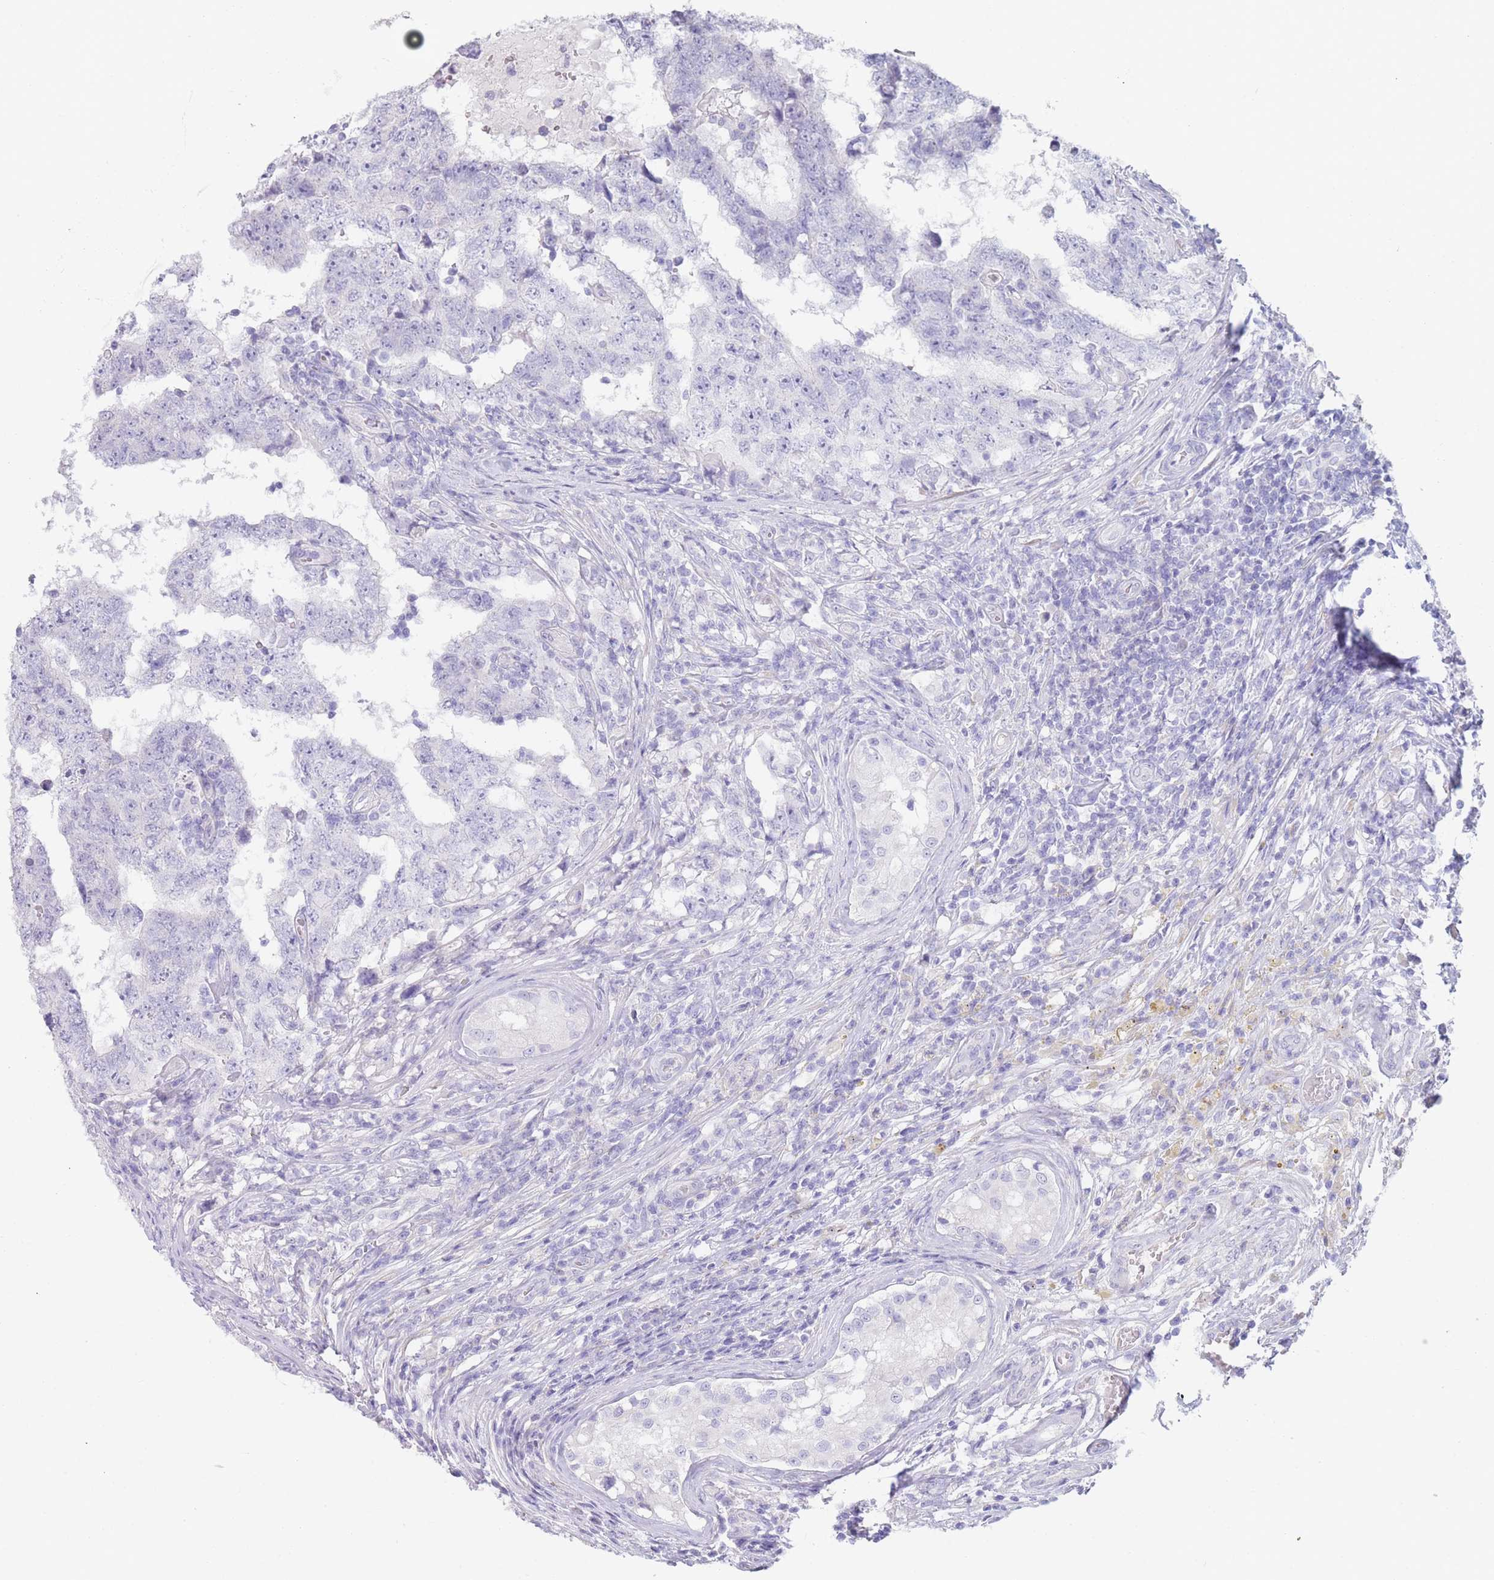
{"staining": {"intensity": "negative", "quantity": "none", "location": "none"}, "tissue": "testis cancer", "cell_type": "Tumor cells", "image_type": "cancer", "snomed": [{"axis": "morphology", "description": "Carcinoma, Embryonal, NOS"}, {"axis": "topography", "description": "Testis"}], "caption": "This is a micrograph of immunohistochemistry staining of testis cancer, which shows no staining in tumor cells.", "gene": "ZNF627", "patient": {"sex": "male", "age": 25}}